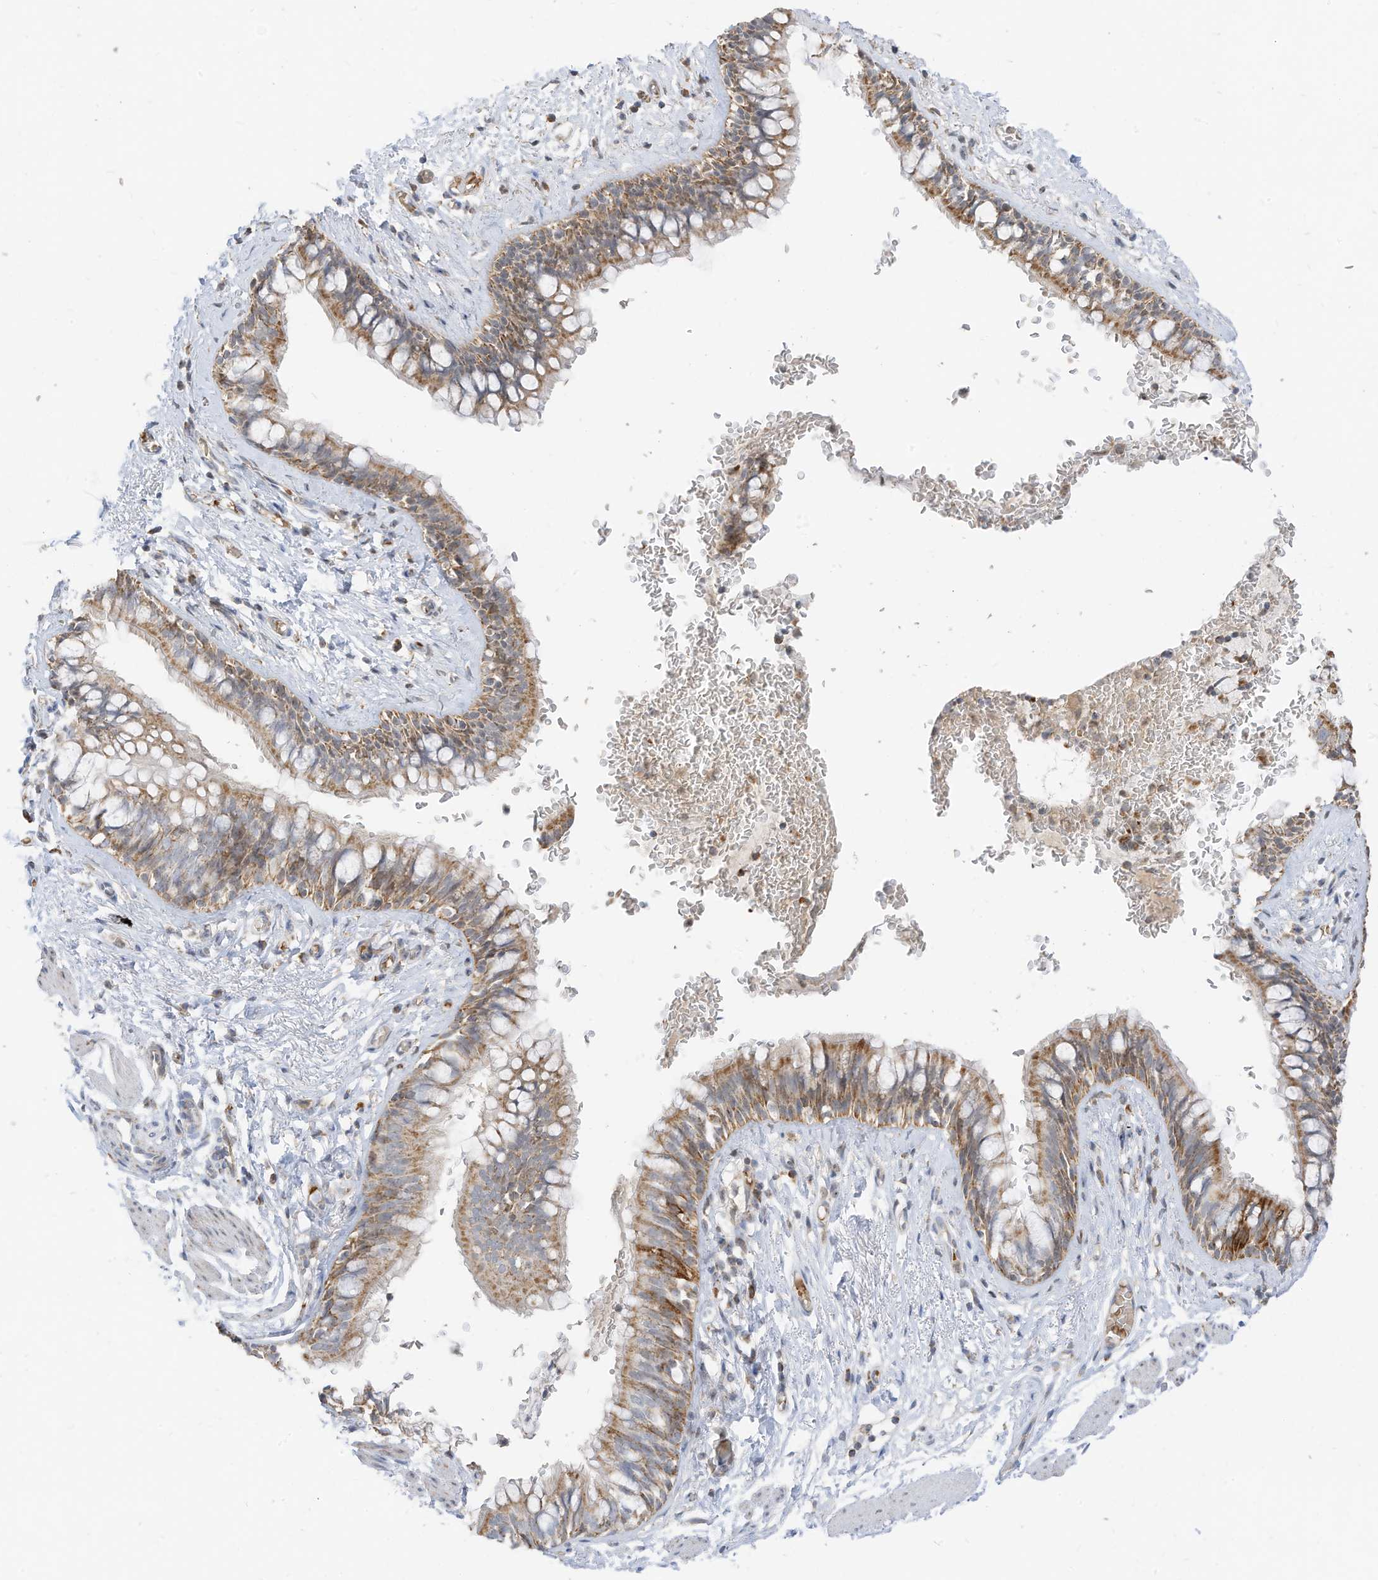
{"staining": {"intensity": "moderate", "quantity": ">75%", "location": "cytoplasmic/membranous"}, "tissue": "bronchus", "cell_type": "Respiratory epithelial cells", "image_type": "normal", "snomed": [{"axis": "morphology", "description": "Normal tissue, NOS"}, {"axis": "topography", "description": "Cartilage tissue"}, {"axis": "topography", "description": "Bronchus"}], "caption": "Immunohistochemical staining of unremarkable bronchus shows >75% levels of moderate cytoplasmic/membranous protein positivity in approximately >75% of respiratory epithelial cells.", "gene": "MTUS2", "patient": {"sex": "female", "age": 36}}